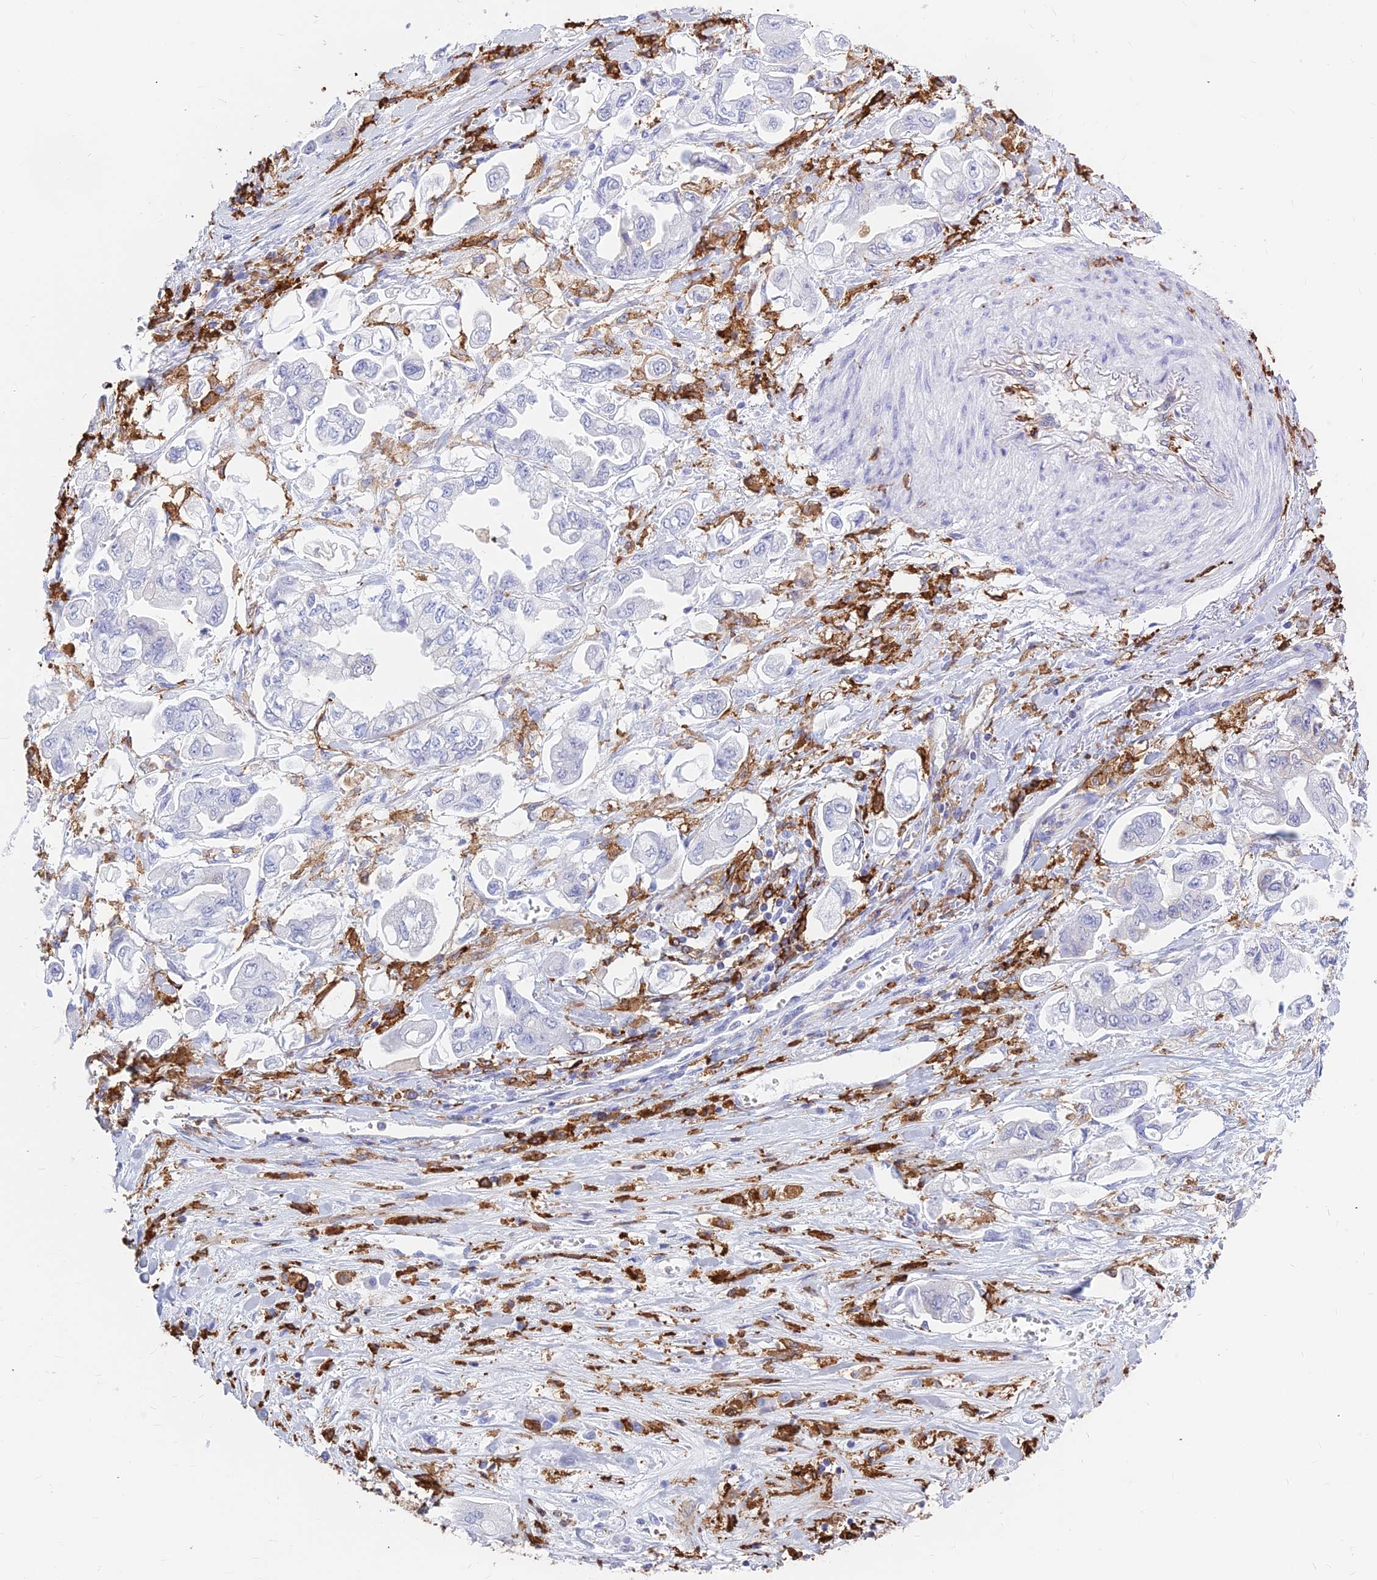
{"staining": {"intensity": "negative", "quantity": "none", "location": "none"}, "tissue": "stomach cancer", "cell_type": "Tumor cells", "image_type": "cancer", "snomed": [{"axis": "morphology", "description": "Adenocarcinoma, NOS"}, {"axis": "topography", "description": "Stomach"}], "caption": "The micrograph demonstrates no staining of tumor cells in stomach cancer.", "gene": "HLA-DRB1", "patient": {"sex": "male", "age": 62}}